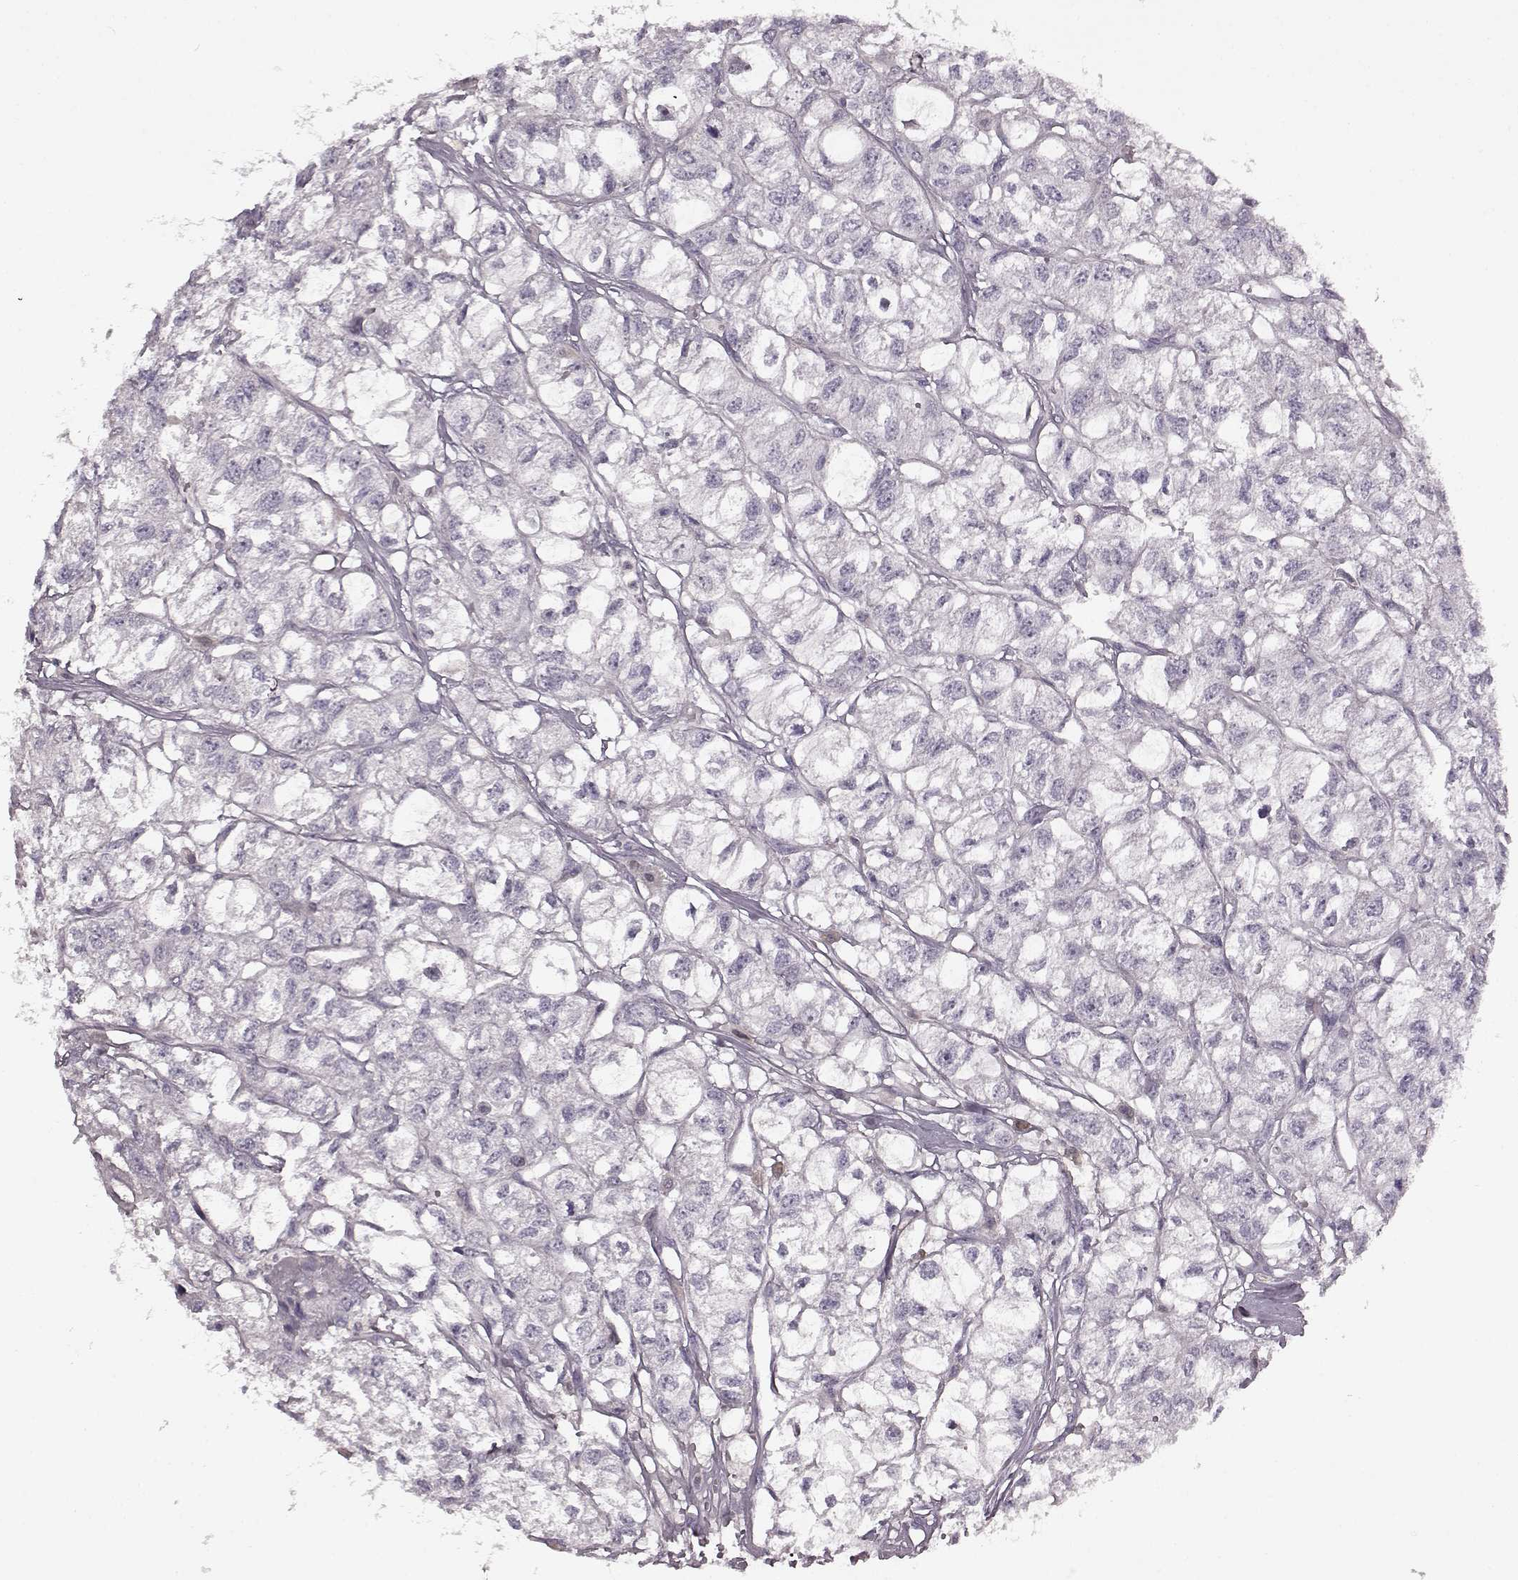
{"staining": {"intensity": "negative", "quantity": "none", "location": "none"}, "tissue": "renal cancer", "cell_type": "Tumor cells", "image_type": "cancer", "snomed": [{"axis": "morphology", "description": "Adenocarcinoma, NOS"}, {"axis": "topography", "description": "Kidney"}], "caption": "Tumor cells are negative for protein expression in human renal adenocarcinoma.", "gene": "CNGA3", "patient": {"sex": "male", "age": 56}}